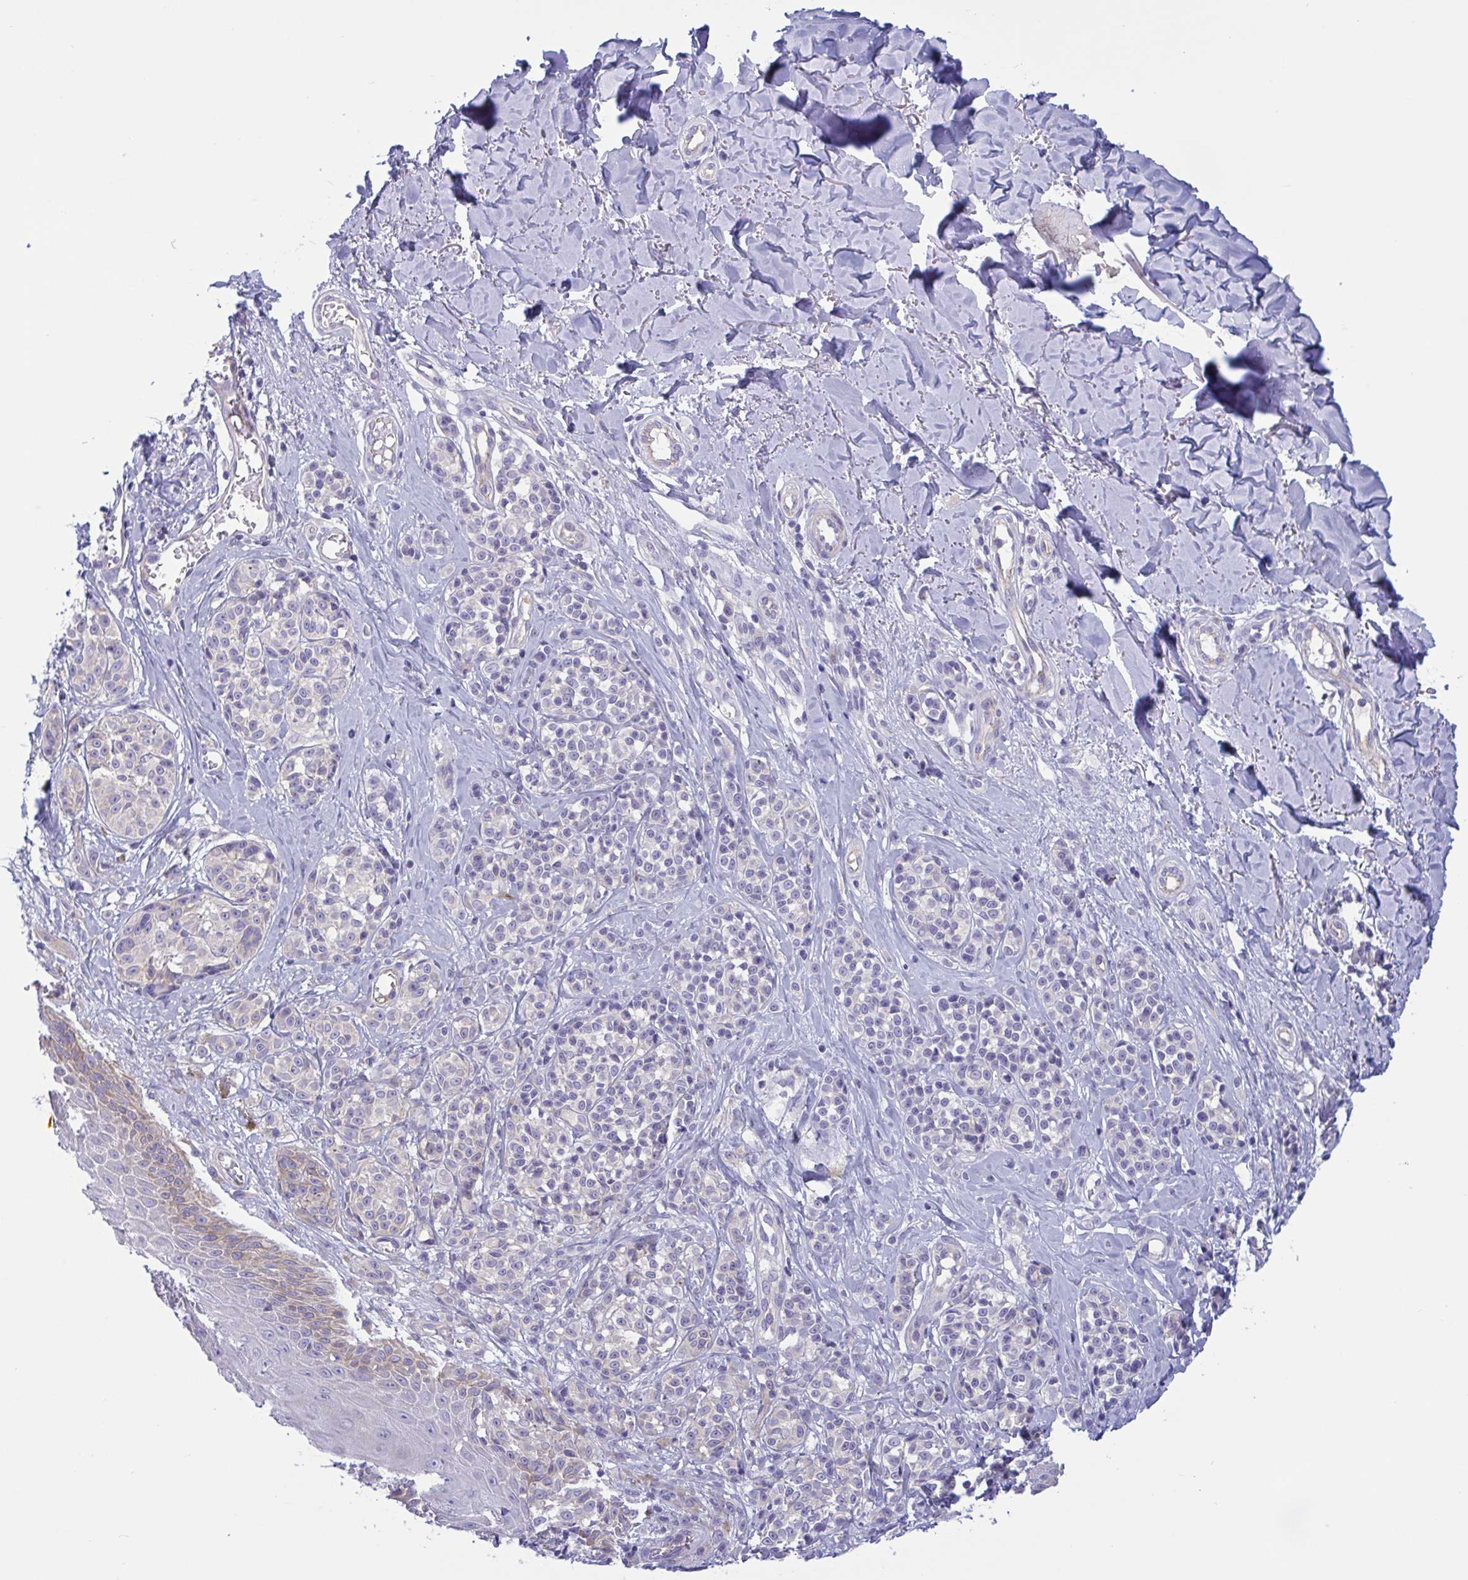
{"staining": {"intensity": "negative", "quantity": "none", "location": "none"}, "tissue": "melanoma", "cell_type": "Tumor cells", "image_type": "cancer", "snomed": [{"axis": "morphology", "description": "Malignant melanoma, NOS"}, {"axis": "topography", "description": "Skin"}], "caption": "The image shows no staining of tumor cells in malignant melanoma.", "gene": "OXLD1", "patient": {"sex": "male", "age": 74}}